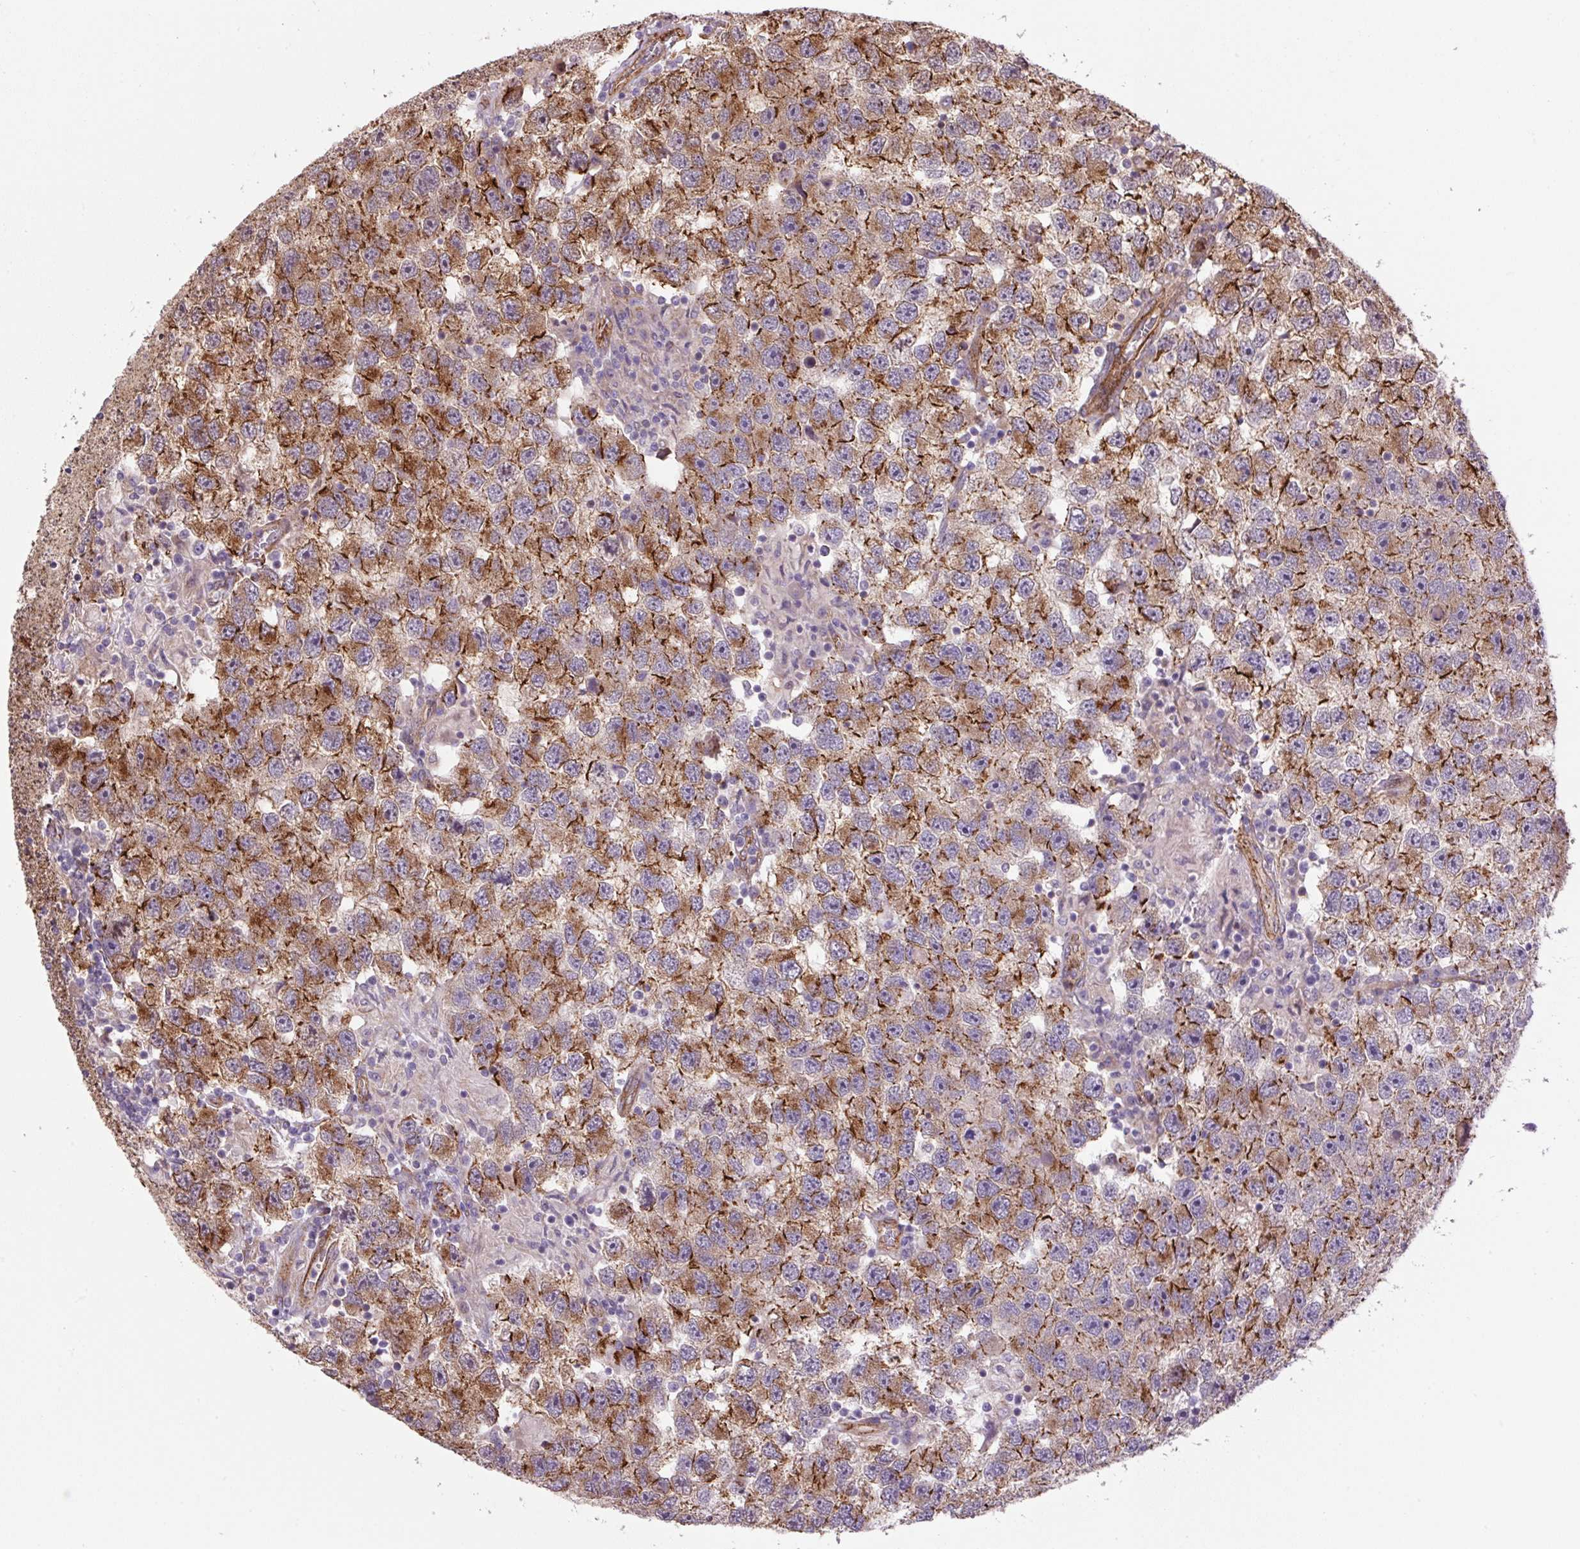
{"staining": {"intensity": "strong", "quantity": ">75%", "location": "cytoplasmic/membranous"}, "tissue": "testis cancer", "cell_type": "Tumor cells", "image_type": "cancer", "snomed": [{"axis": "morphology", "description": "Seminoma, NOS"}, {"axis": "topography", "description": "Testis"}], "caption": "Immunohistochemical staining of human testis cancer exhibits high levels of strong cytoplasmic/membranous protein positivity in about >75% of tumor cells. Nuclei are stained in blue.", "gene": "SEPTIN10", "patient": {"sex": "male", "age": 26}}